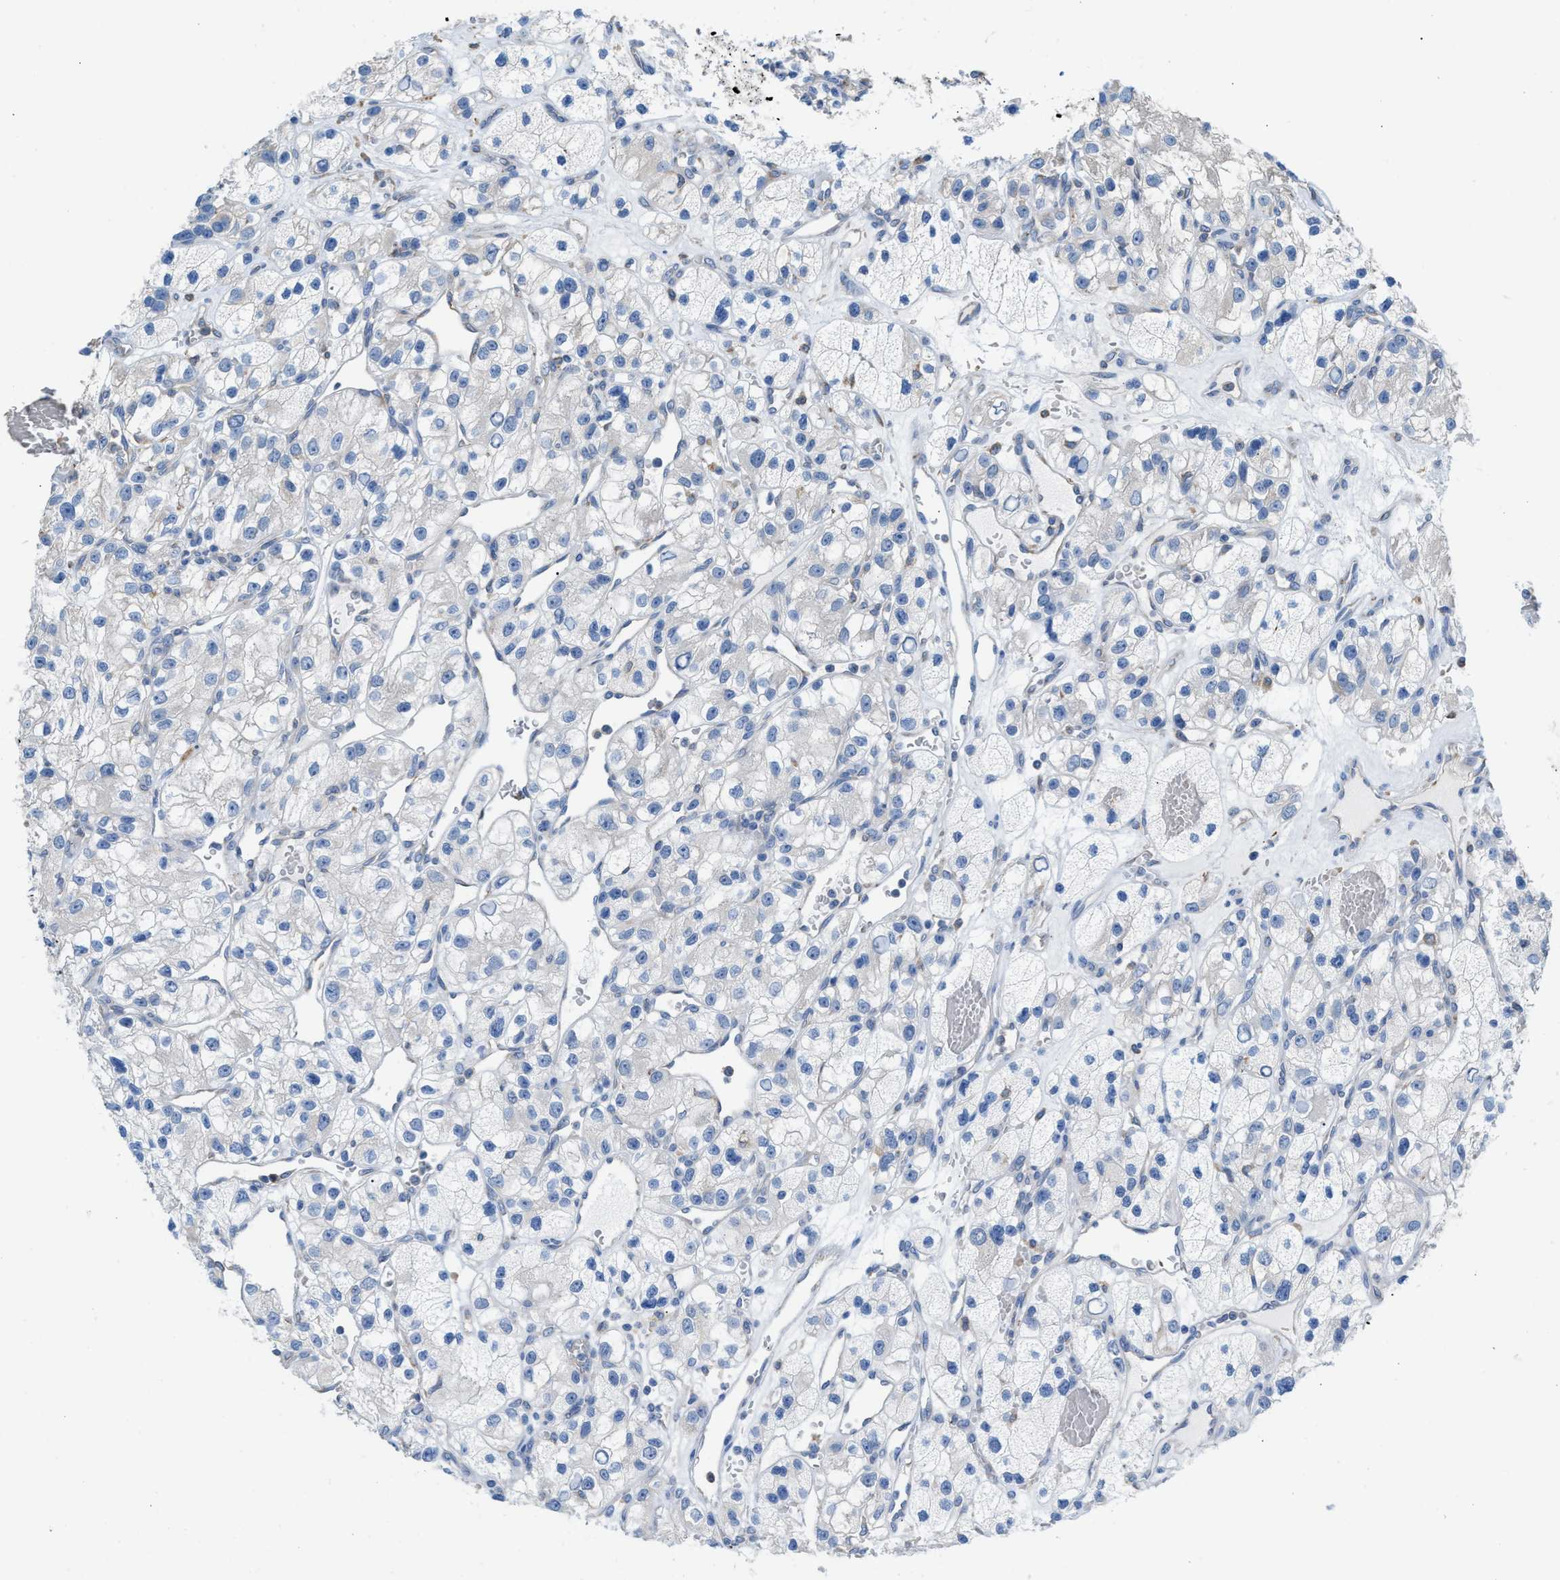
{"staining": {"intensity": "negative", "quantity": "none", "location": "none"}, "tissue": "renal cancer", "cell_type": "Tumor cells", "image_type": "cancer", "snomed": [{"axis": "morphology", "description": "Adenocarcinoma, NOS"}, {"axis": "topography", "description": "Kidney"}], "caption": "The immunohistochemistry (IHC) image has no significant positivity in tumor cells of renal adenocarcinoma tissue.", "gene": "CA3", "patient": {"sex": "female", "age": 57}}